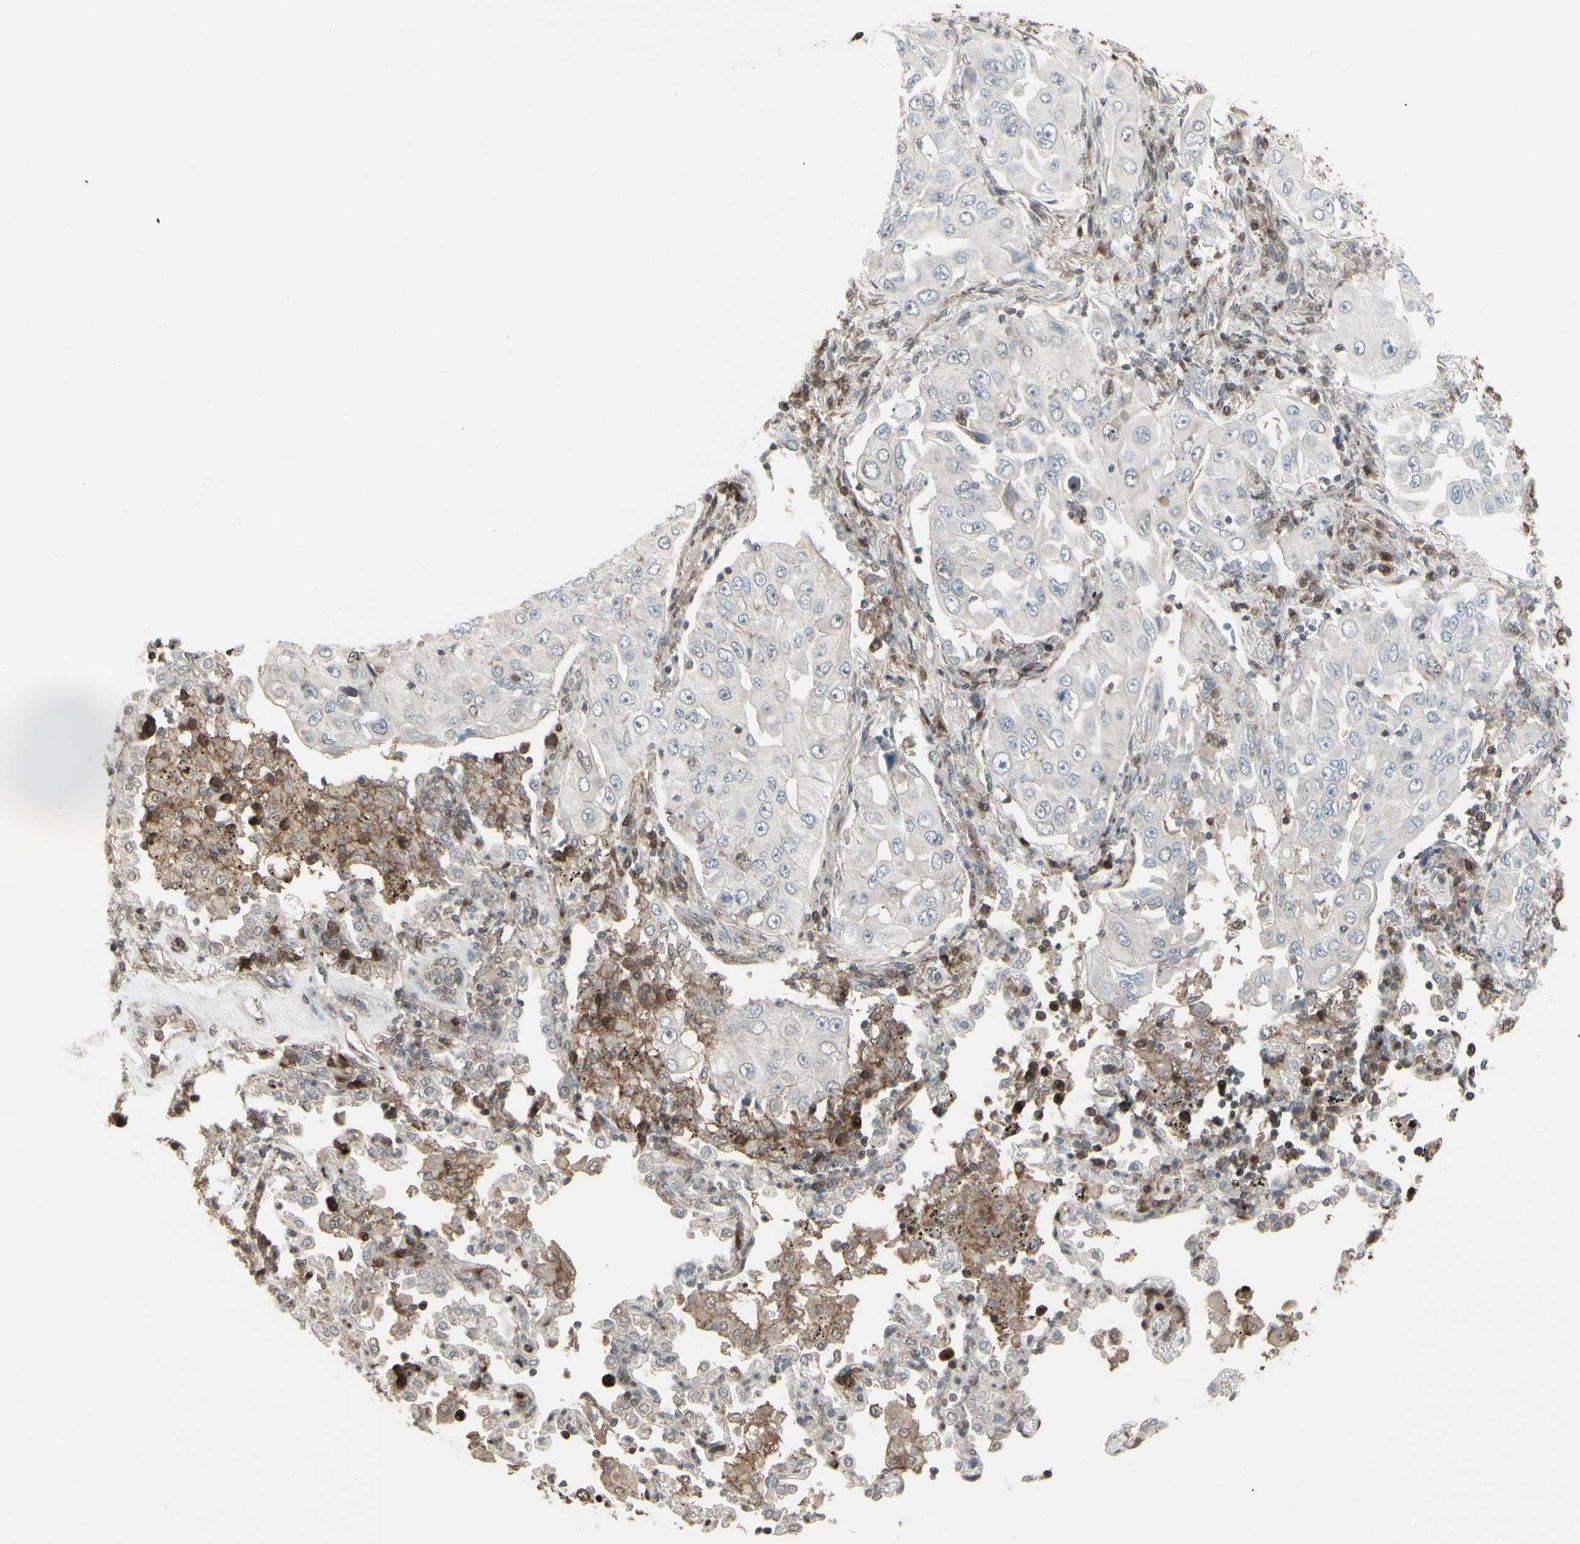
{"staining": {"intensity": "negative", "quantity": "none", "location": "none"}, "tissue": "lung cancer", "cell_type": "Tumor cells", "image_type": "cancer", "snomed": [{"axis": "morphology", "description": "Adenocarcinoma, NOS"}, {"axis": "topography", "description": "Lung"}], "caption": "IHC image of neoplastic tissue: human adenocarcinoma (lung) stained with DAB reveals no significant protein expression in tumor cells.", "gene": "CD33", "patient": {"sex": "male", "age": 84}}